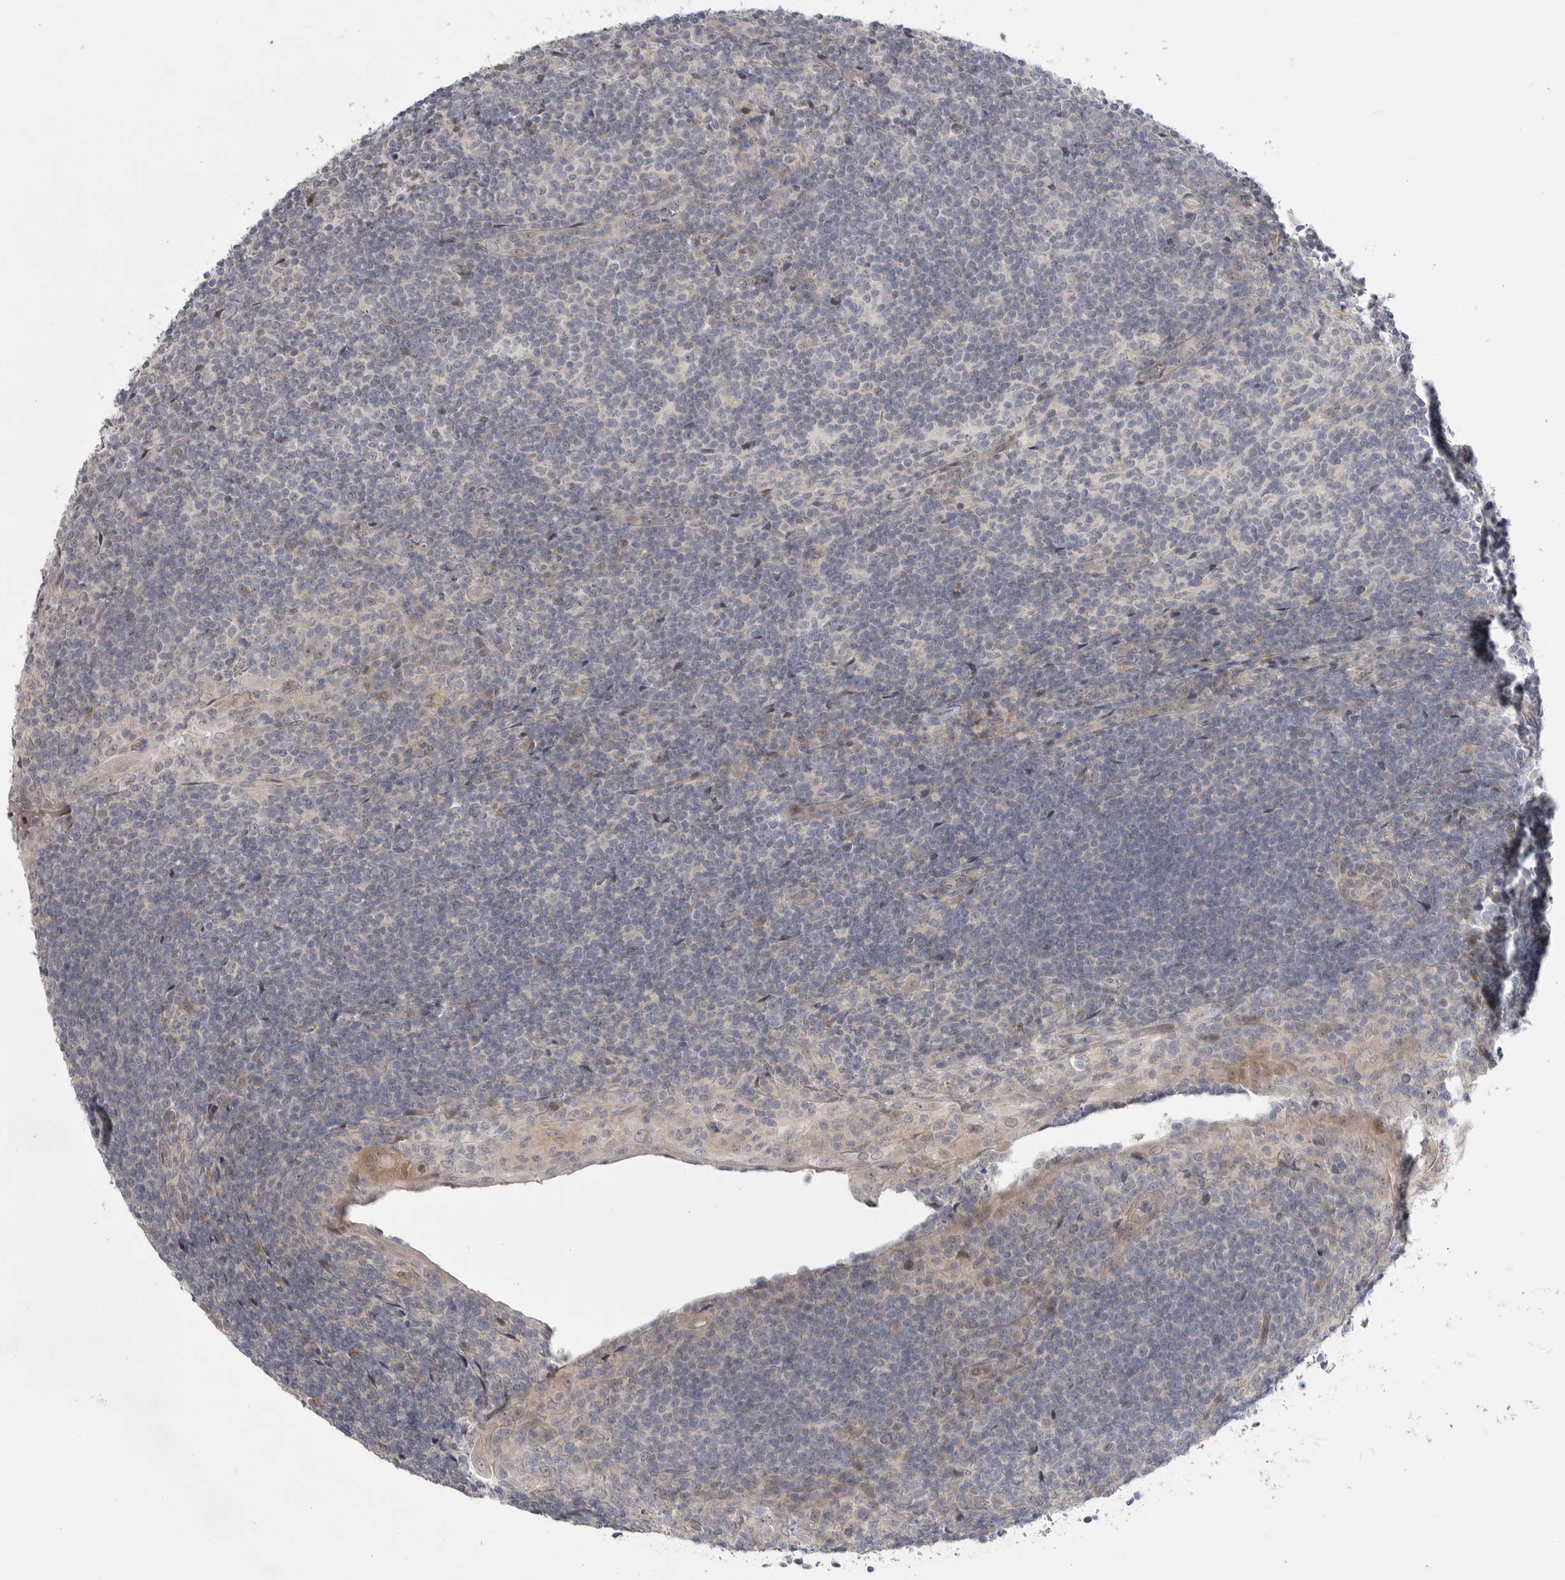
{"staining": {"intensity": "negative", "quantity": "none", "location": "none"}, "tissue": "tonsil", "cell_type": "Germinal center cells", "image_type": "normal", "snomed": [{"axis": "morphology", "description": "Normal tissue, NOS"}, {"axis": "topography", "description": "Tonsil"}], "caption": "High magnification brightfield microscopy of unremarkable tonsil stained with DAB (3,3'-diaminobenzidine) (brown) and counterstained with hematoxylin (blue): germinal center cells show no significant expression. (DAB IHC with hematoxylin counter stain).", "gene": "FBXO43", "patient": {"sex": "male", "age": 37}}